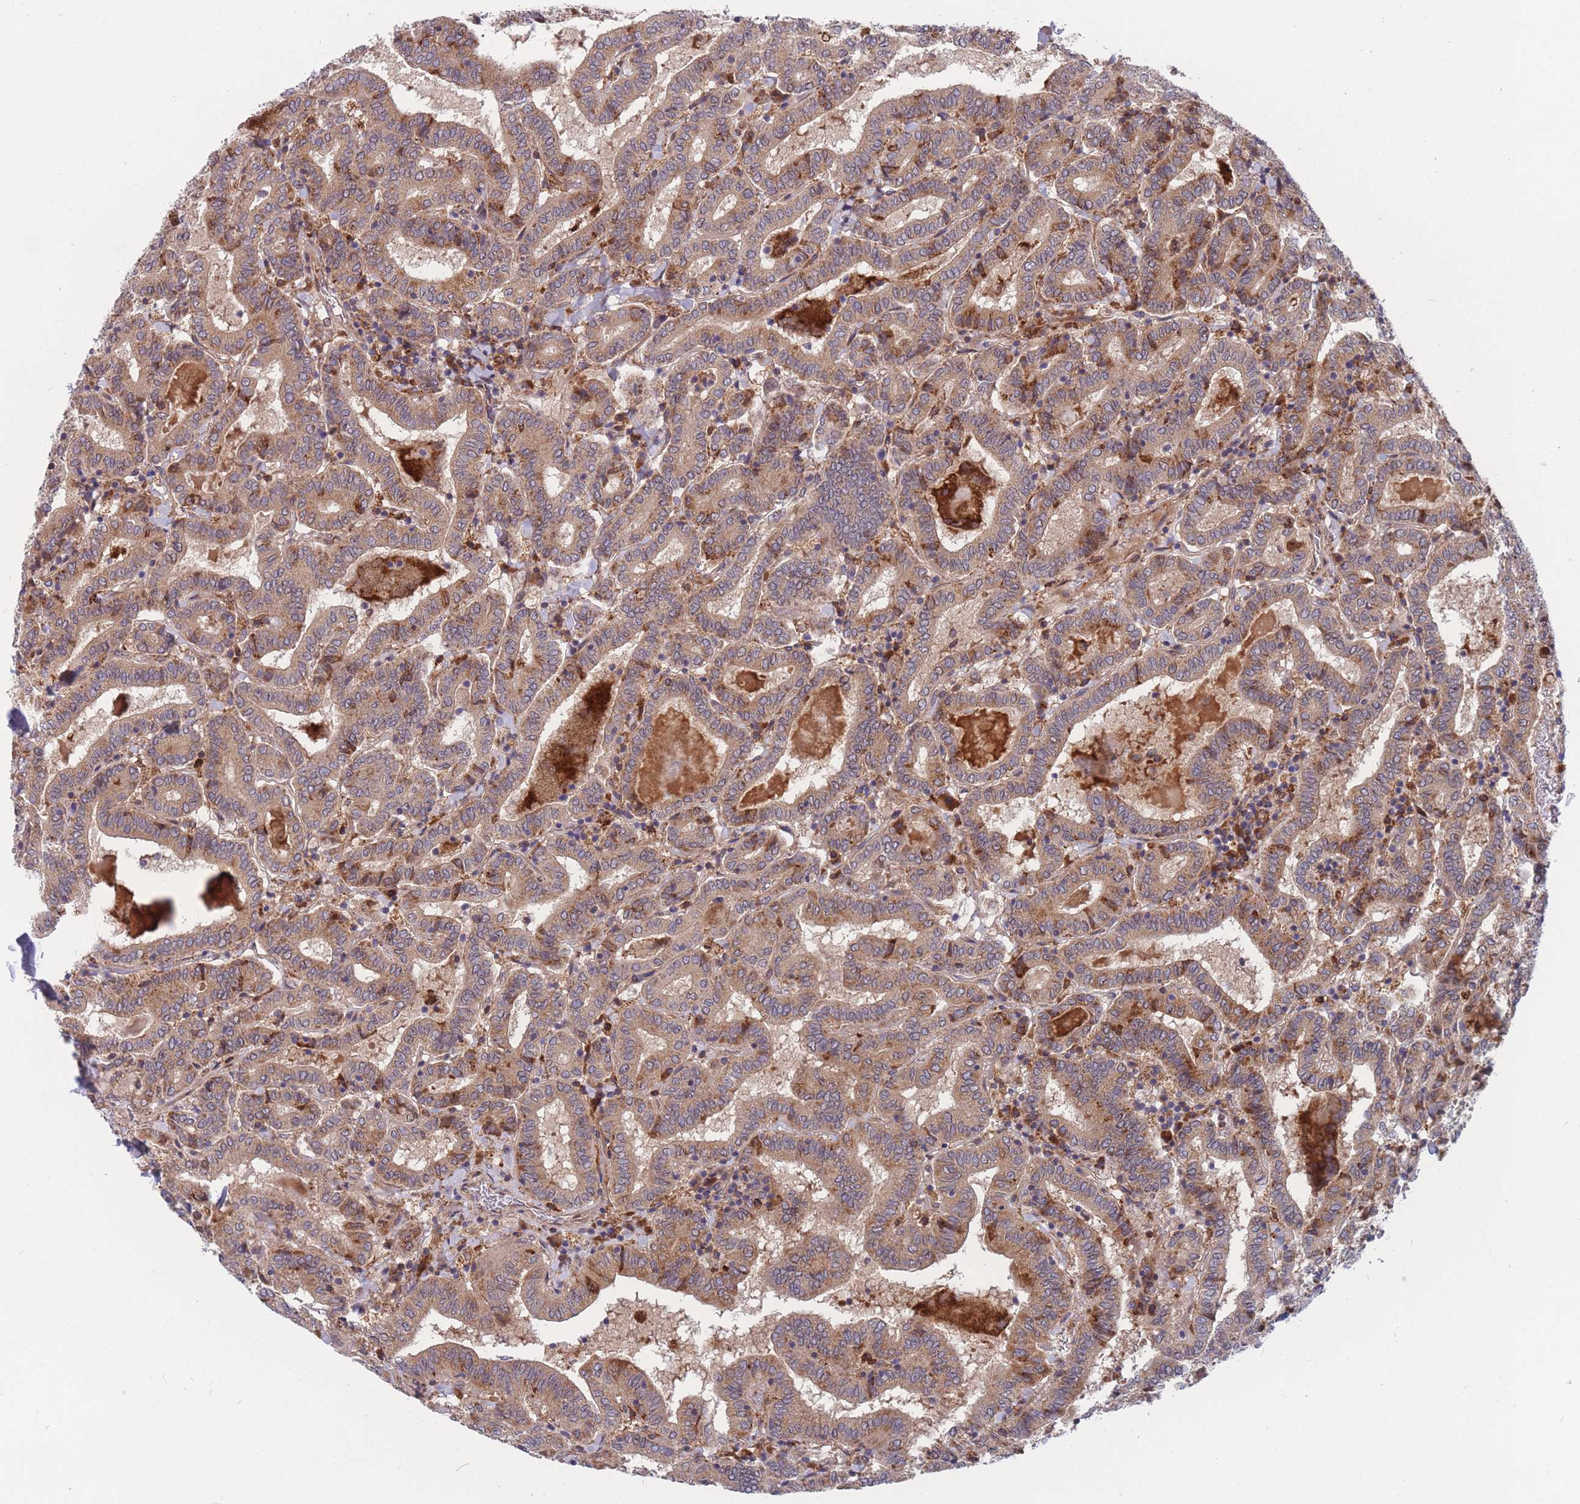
{"staining": {"intensity": "moderate", "quantity": ">75%", "location": "cytoplasmic/membranous"}, "tissue": "thyroid cancer", "cell_type": "Tumor cells", "image_type": "cancer", "snomed": [{"axis": "morphology", "description": "Papillary adenocarcinoma, NOS"}, {"axis": "topography", "description": "Thyroid gland"}], "caption": "IHC micrograph of neoplastic tissue: thyroid papillary adenocarcinoma stained using immunohistochemistry shows medium levels of moderate protein expression localized specifically in the cytoplasmic/membranous of tumor cells, appearing as a cytoplasmic/membranous brown color.", "gene": "TMEM131L", "patient": {"sex": "female", "age": 72}}